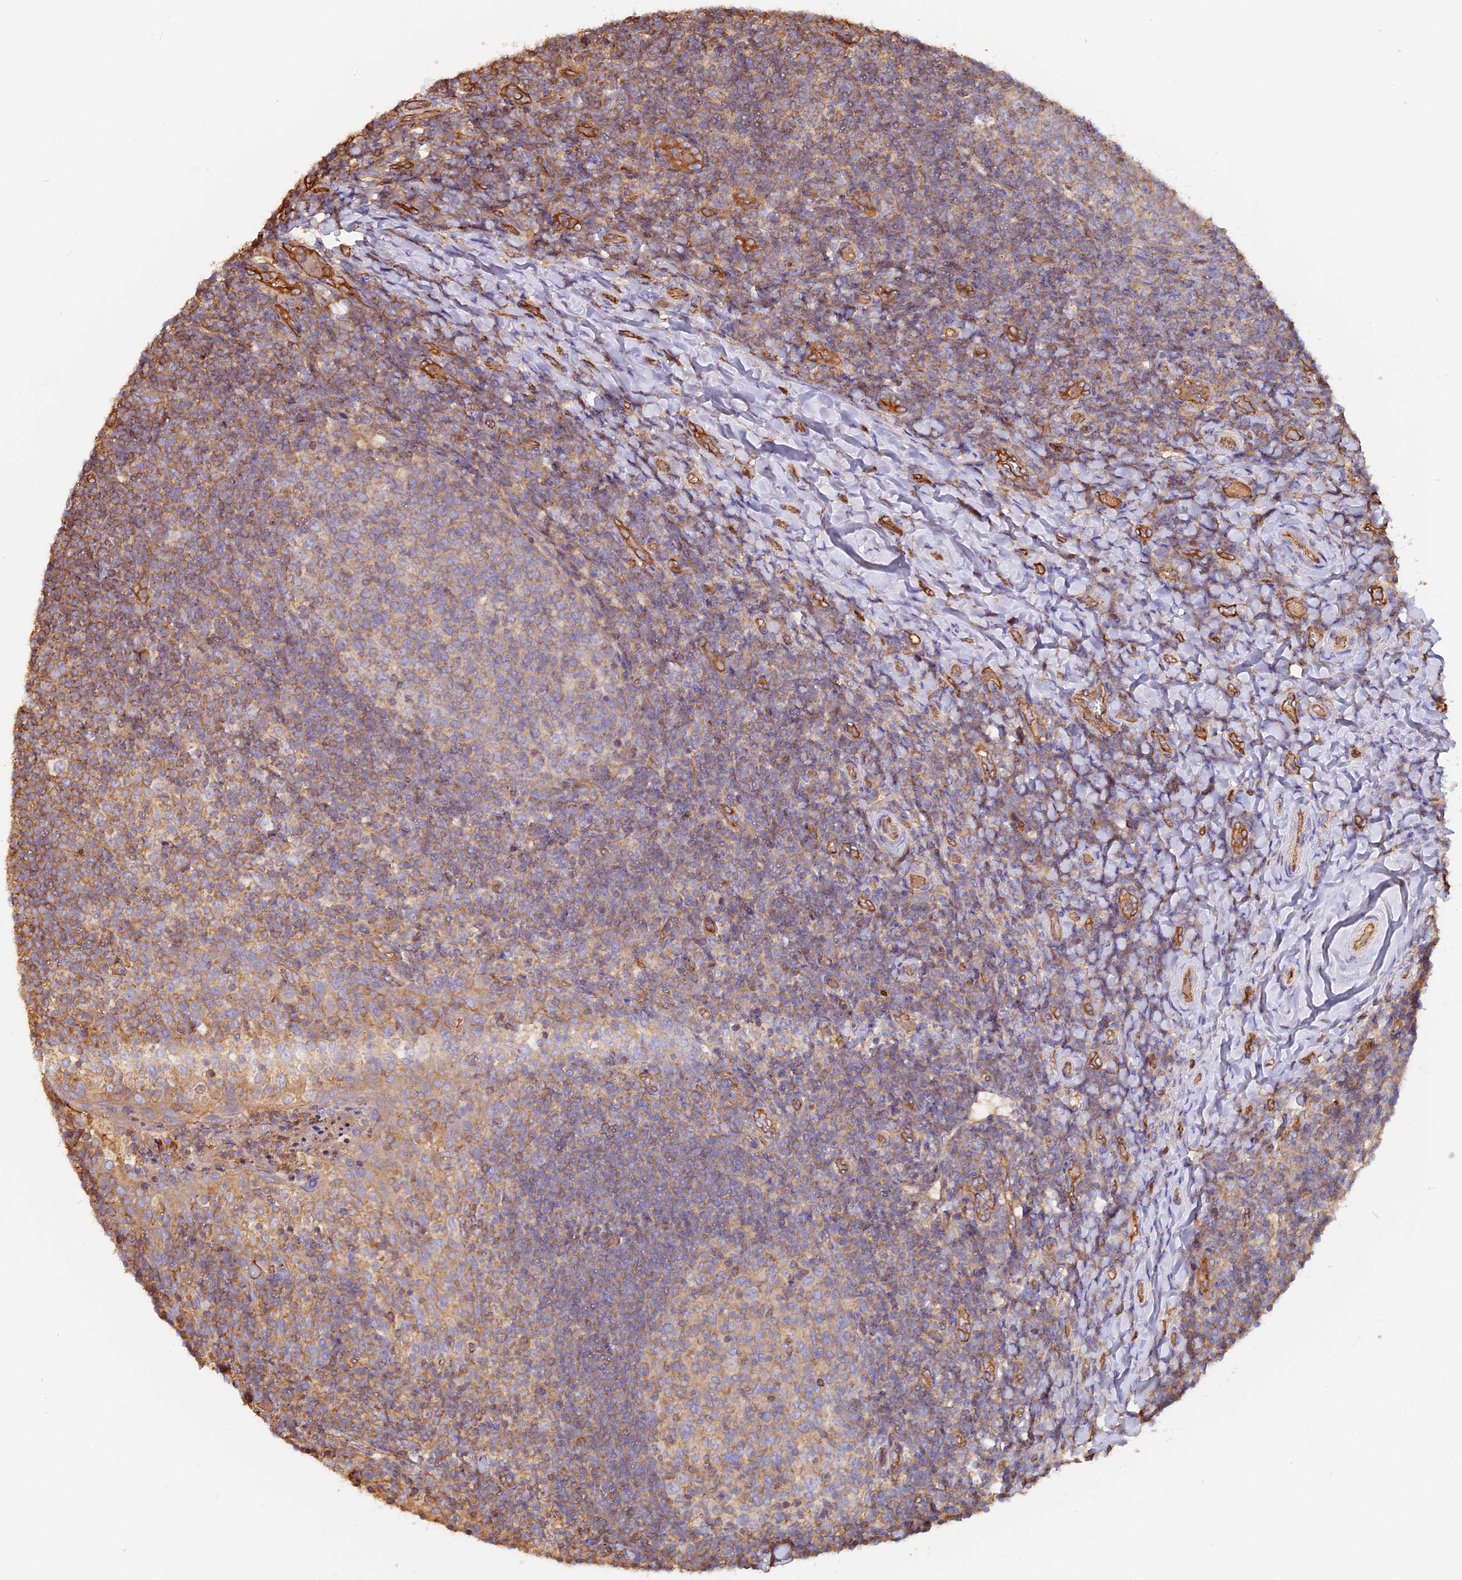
{"staining": {"intensity": "weak", "quantity": "<25%", "location": "cytoplasmic/membranous"}, "tissue": "tonsil", "cell_type": "Germinal center cells", "image_type": "normal", "snomed": [{"axis": "morphology", "description": "Normal tissue, NOS"}, {"axis": "topography", "description": "Tonsil"}], "caption": "The micrograph reveals no significant positivity in germinal center cells of tonsil. The staining was performed using DAB (3,3'-diaminobenzidine) to visualize the protein expression in brown, while the nuclei were stained in blue with hematoxylin (Magnification: 20x).", "gene": "VPS18", "patient": {"sex": "female", "age": 10}}